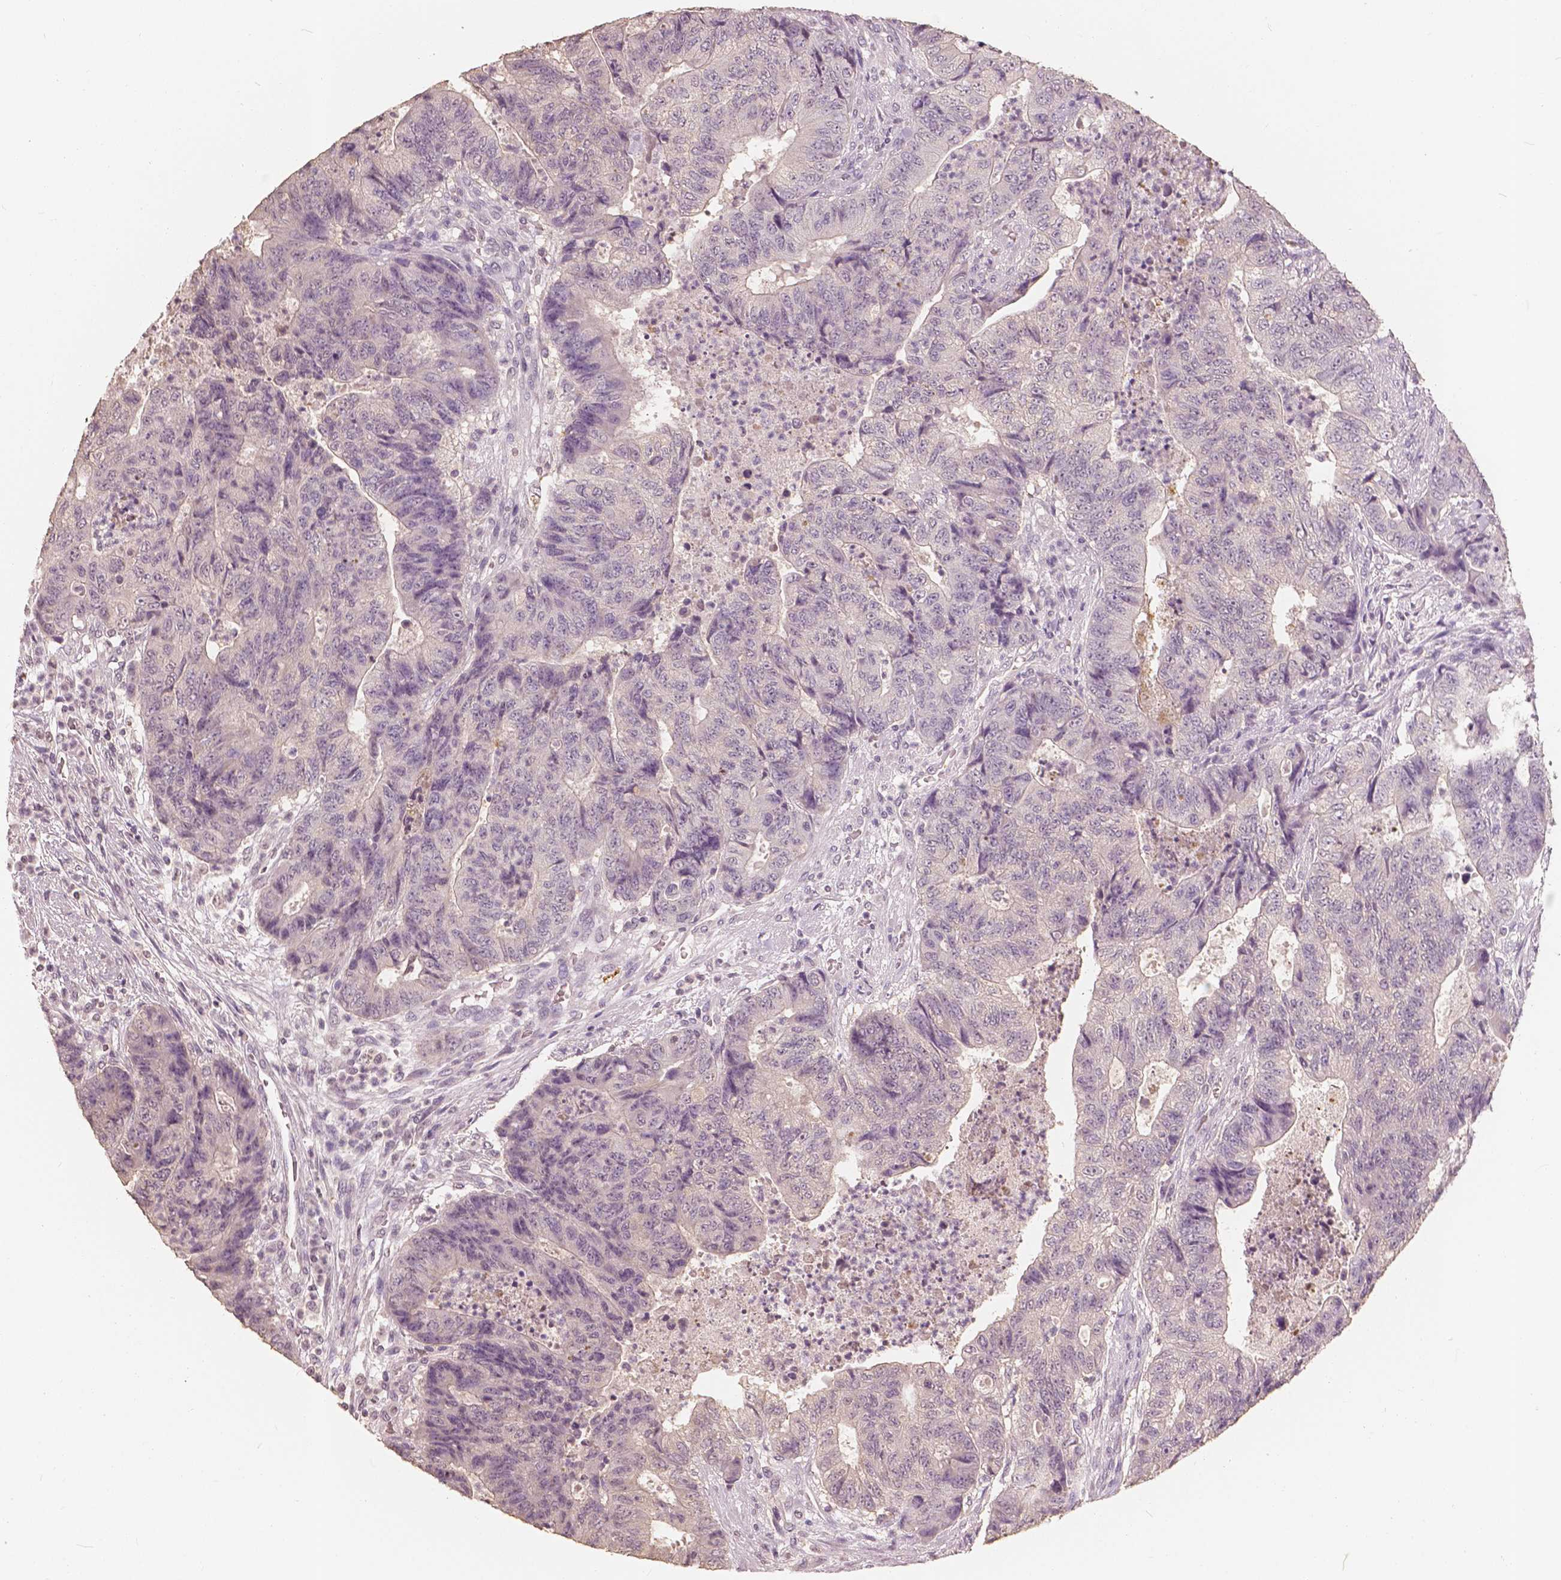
{"staining": {"intensity": "negative", "quantity": "none", "location": "none"}, "tissue": "colorectal cancer", "cell_type": "Tumor cells", "image_type": "cancer", "snomed": [{"axis": "morphology", "description": "Adenocarcinoma, NOS"}, {"axis": "topography", "description": "Colon"}], "caption": "There is no significant positivity in tumor cells of colorectal adenocarcinoma.", "gene": "SAT2", "patient": {"sex": "female", "age": 48}}